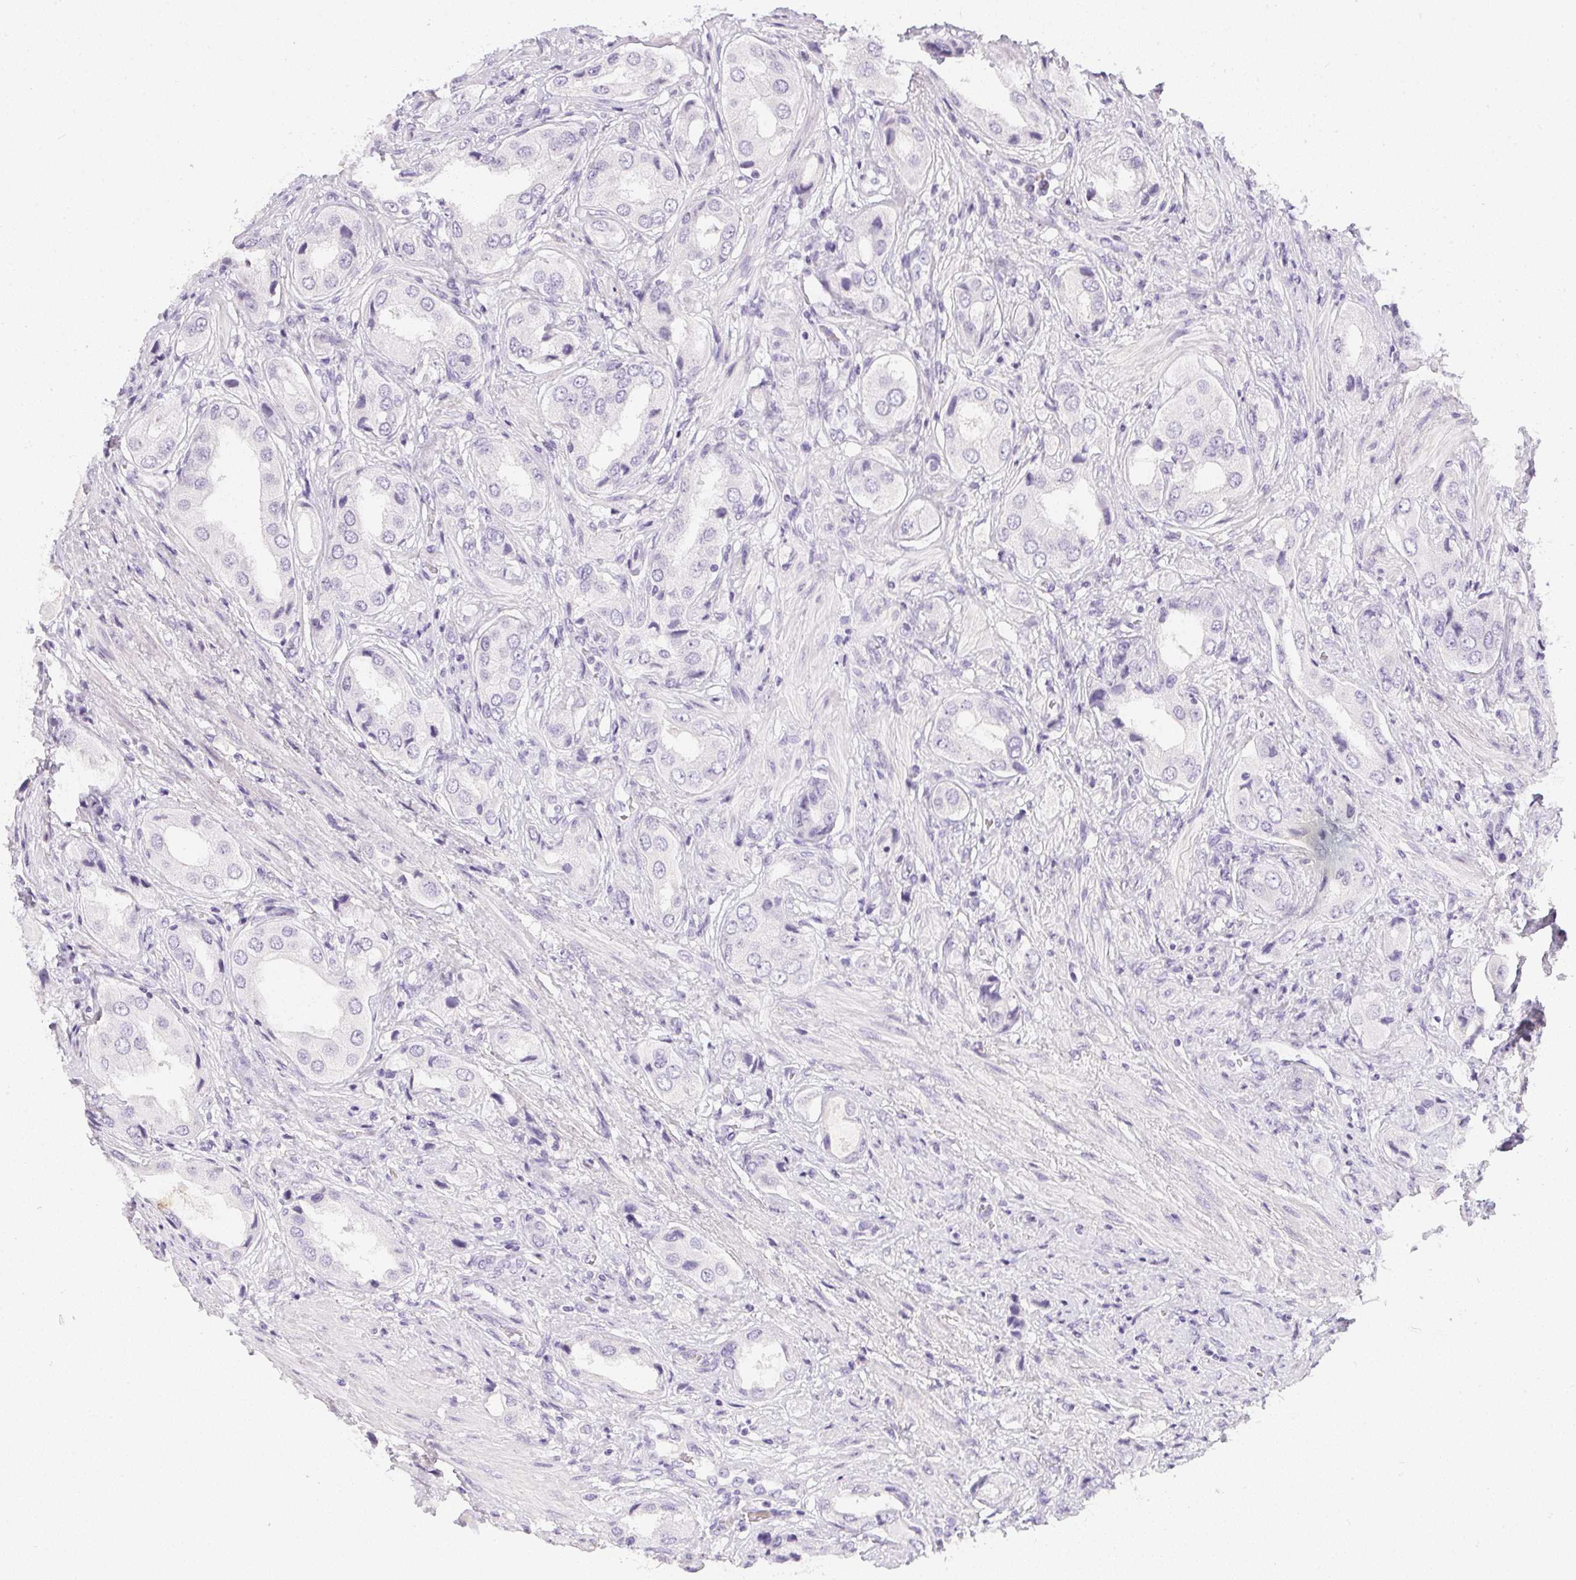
{"staining": {"intensity": "negative", "quantity": "none", "location": "none"}, "tissue": "prostate cancer", "cell_type": "Tumor cells", "image_type": "cancer", "snomed": [{"axis": "morphology", "description": "Adenocarcinoma, NOS"}, {"axis": "topography", "description": "Prostate"}], "caption": "Adenocarcinoma (prostate) was stained to show a protein in brown. There is no significant positivity in tumor cells.", "gene": "PPY", "patient": {"sex": "male", "age": 63}}